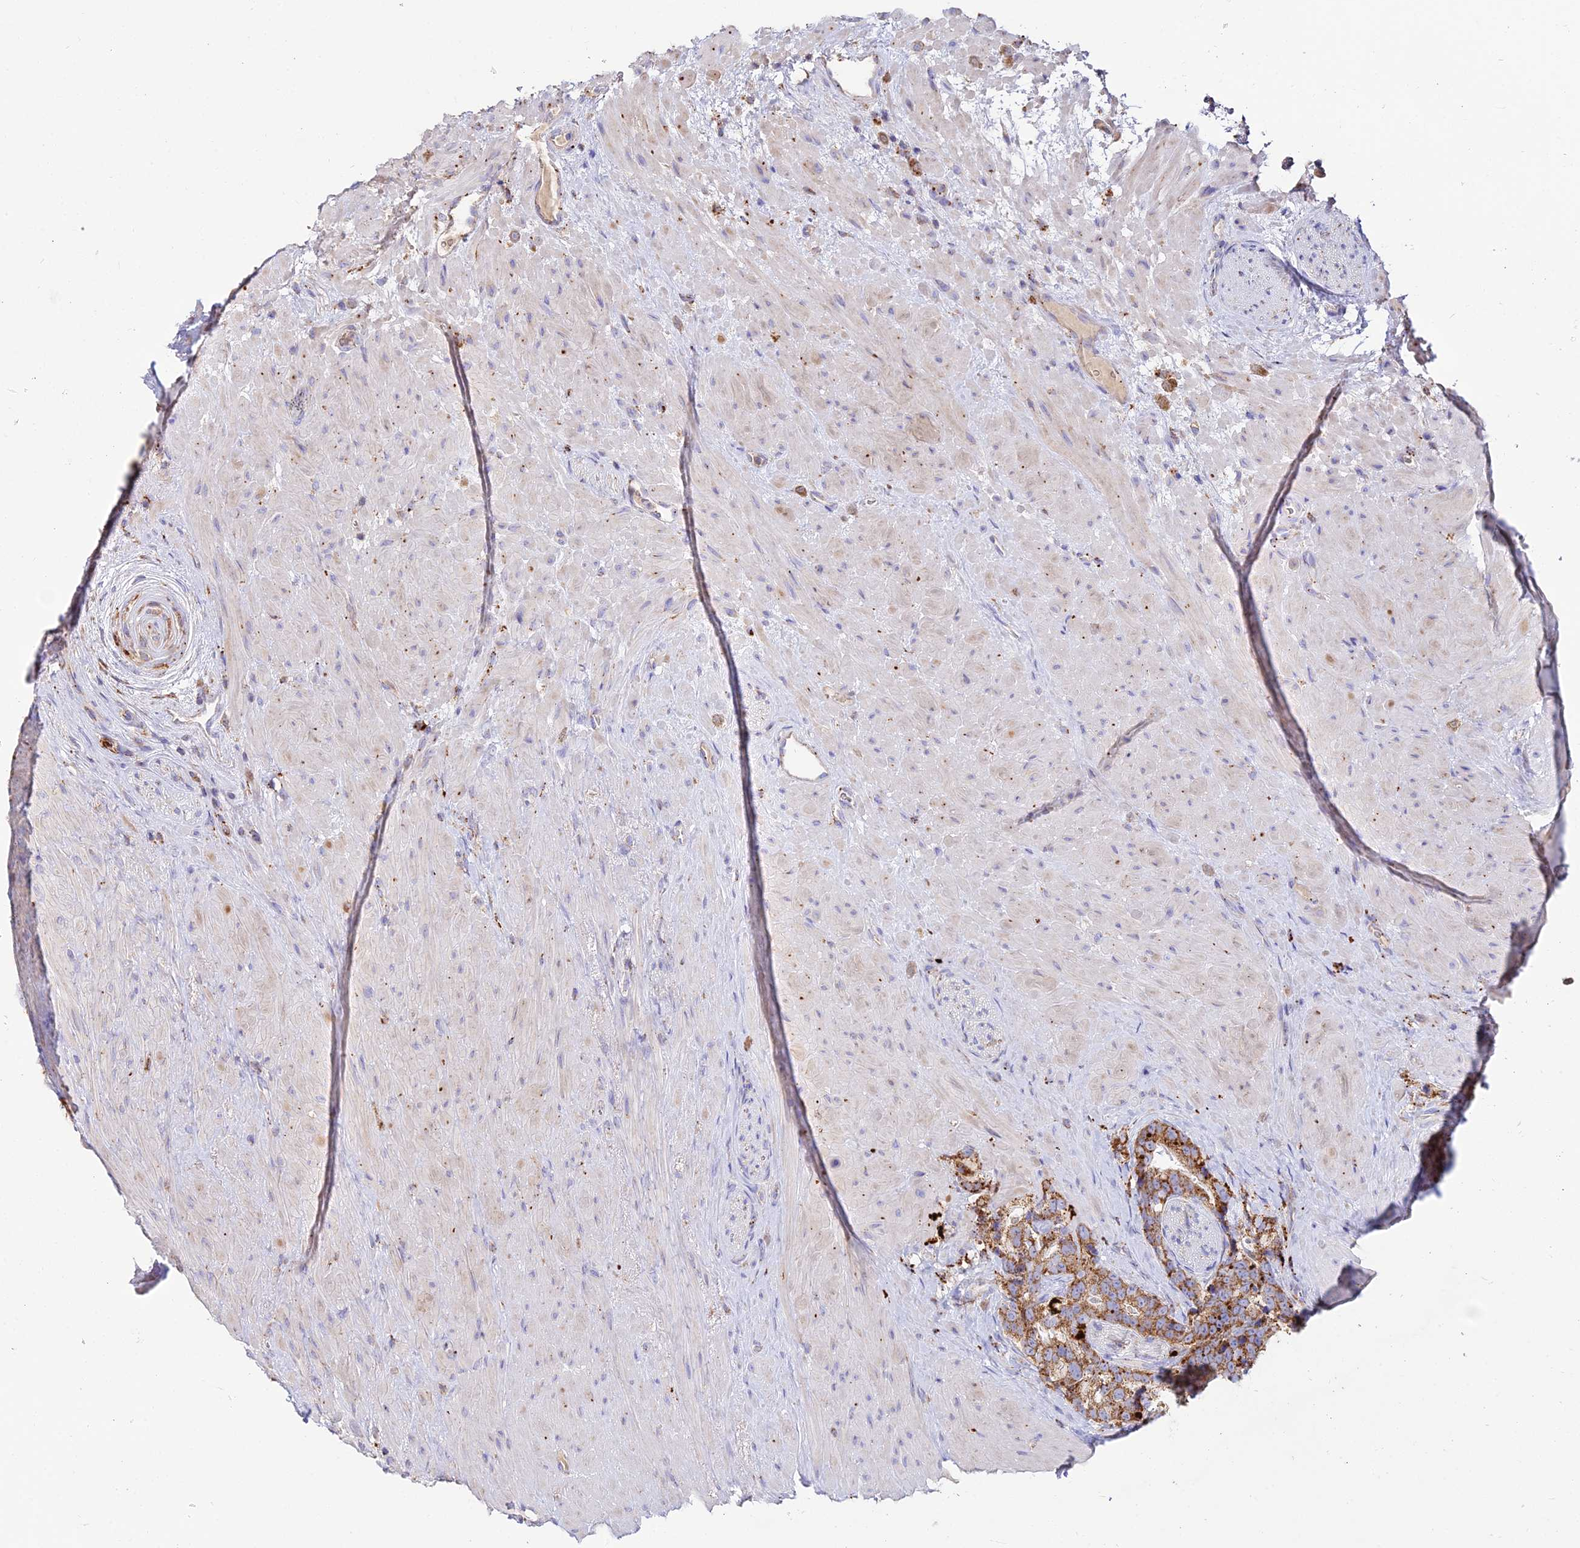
{"staining": {"intensity": "moderate", "quantity": ">75%", "location": "cytoplasmic/membranous"}, "tissue": "prostate cancer", "cell_type": "Tumor cells", "image_type": "cancer", "snomed": [{"axis": "morphology", "description": "Adenocarcinoma, High grade"}, {"axis": "topography", "description": "Prostate"}], "caption": "A high-resolution photomicrograph shows immunohistochemistry (IHC) staining of prostate cancer (high-grade adenocarcinoma), which exhibits moderate cytoplasmic/membranous expression in approximately >75% of tumor cells.", "gene": "PNLIPRP3", "patient": {"sex": "male", "age": 74}}